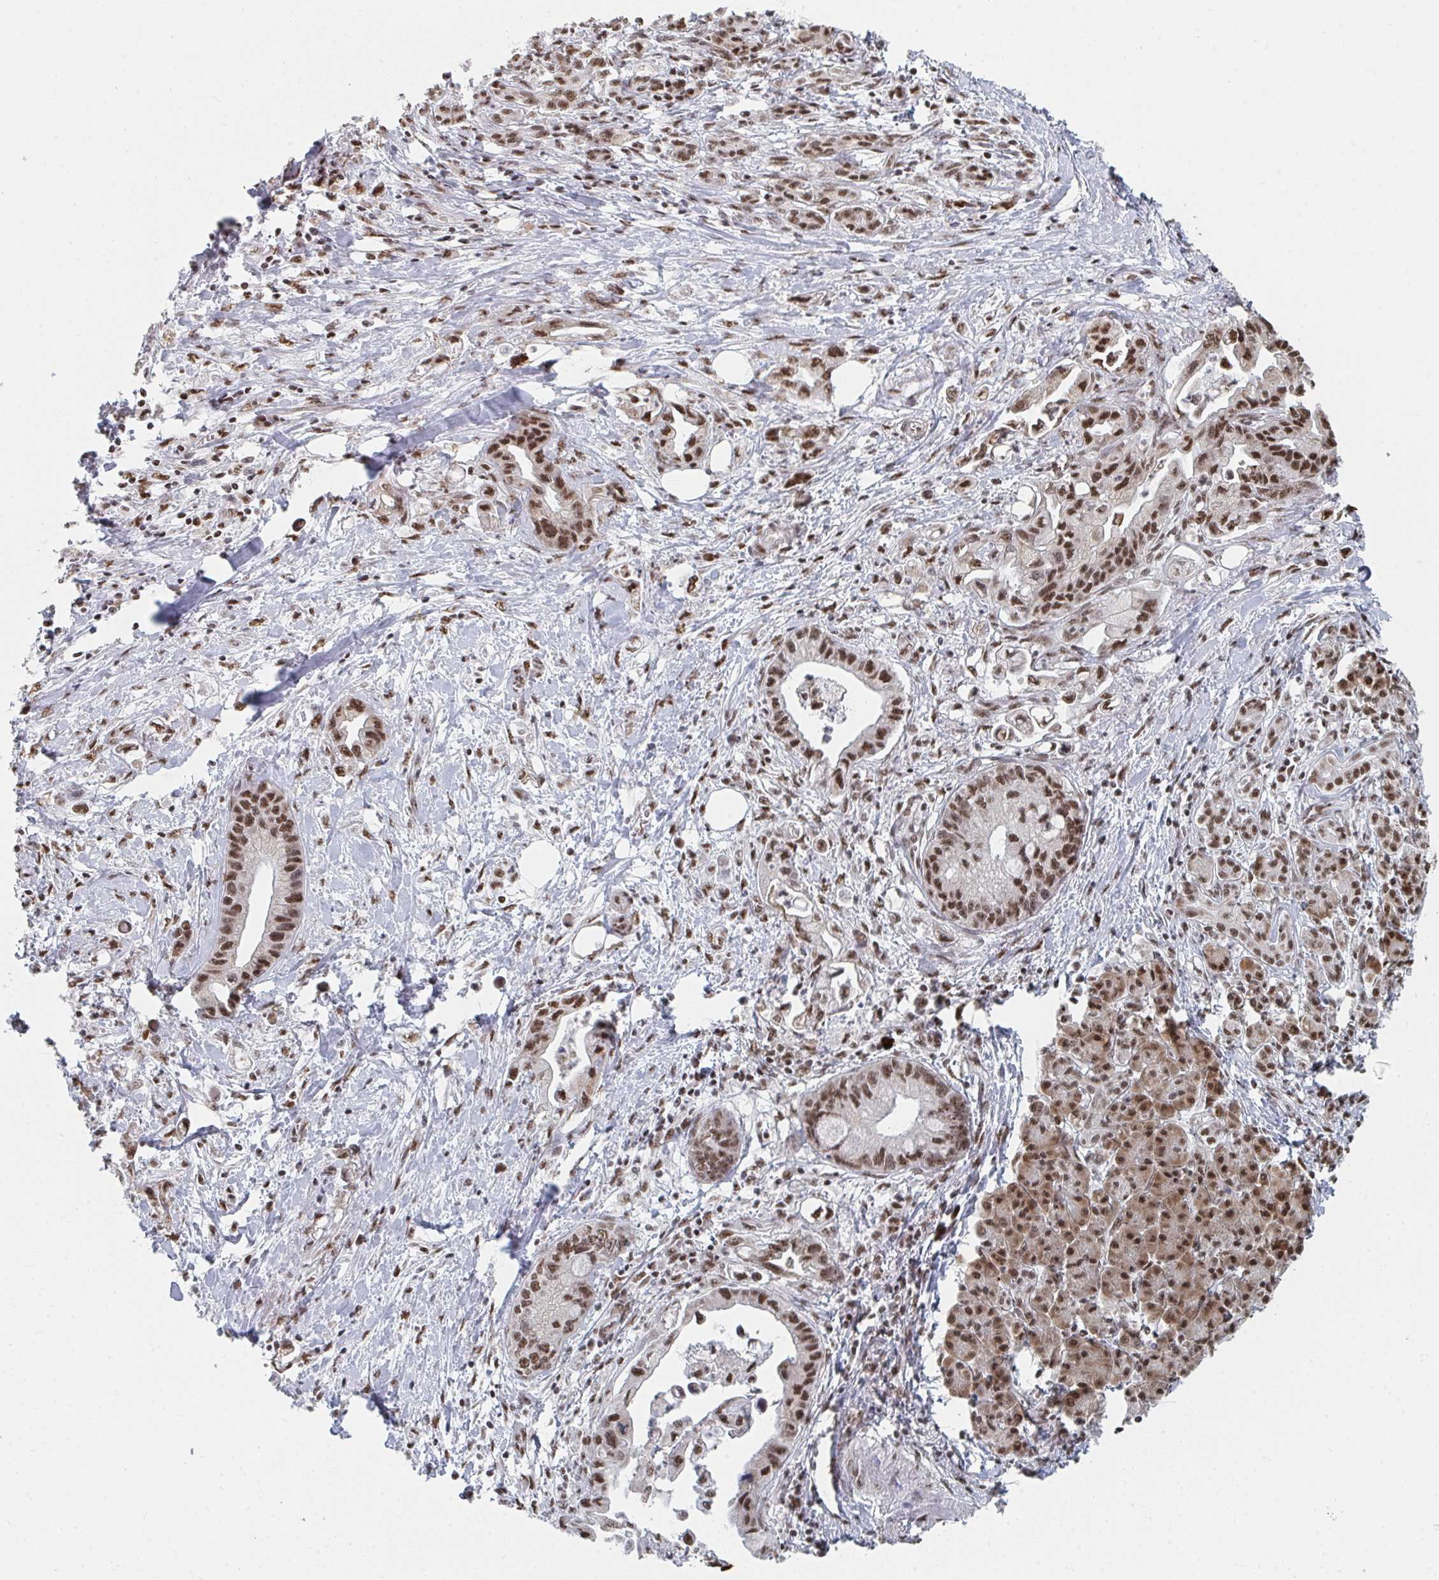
{"staining": {"intensity": "moderate", "quantity": ">75%", "location": "nuclear"}, "tissue": "pancreatic cancer", "cell_type": "Tumor cells", "image_type": "cancer", "snomed": [{"axis": "morphology", "description": "Adenocarcinoma, NOS"}, {"axis": "topography", "description": "Pancreas"}], "caption": "Immunohistochemistry staining of adenocarcinoma (pancreatic), which shows medium levels of moderate nuclear staining in approximately >75% of tumor cells indicating moderate nuclear protein expression. The staining was performed using DAB (3,3'-diaminobenzidine) (brown) for protein detection and nuclei were counterstained in hematoxylin (blue).", "gene": "MBNL1", "patient": {"sex": "male", "age": 61}}